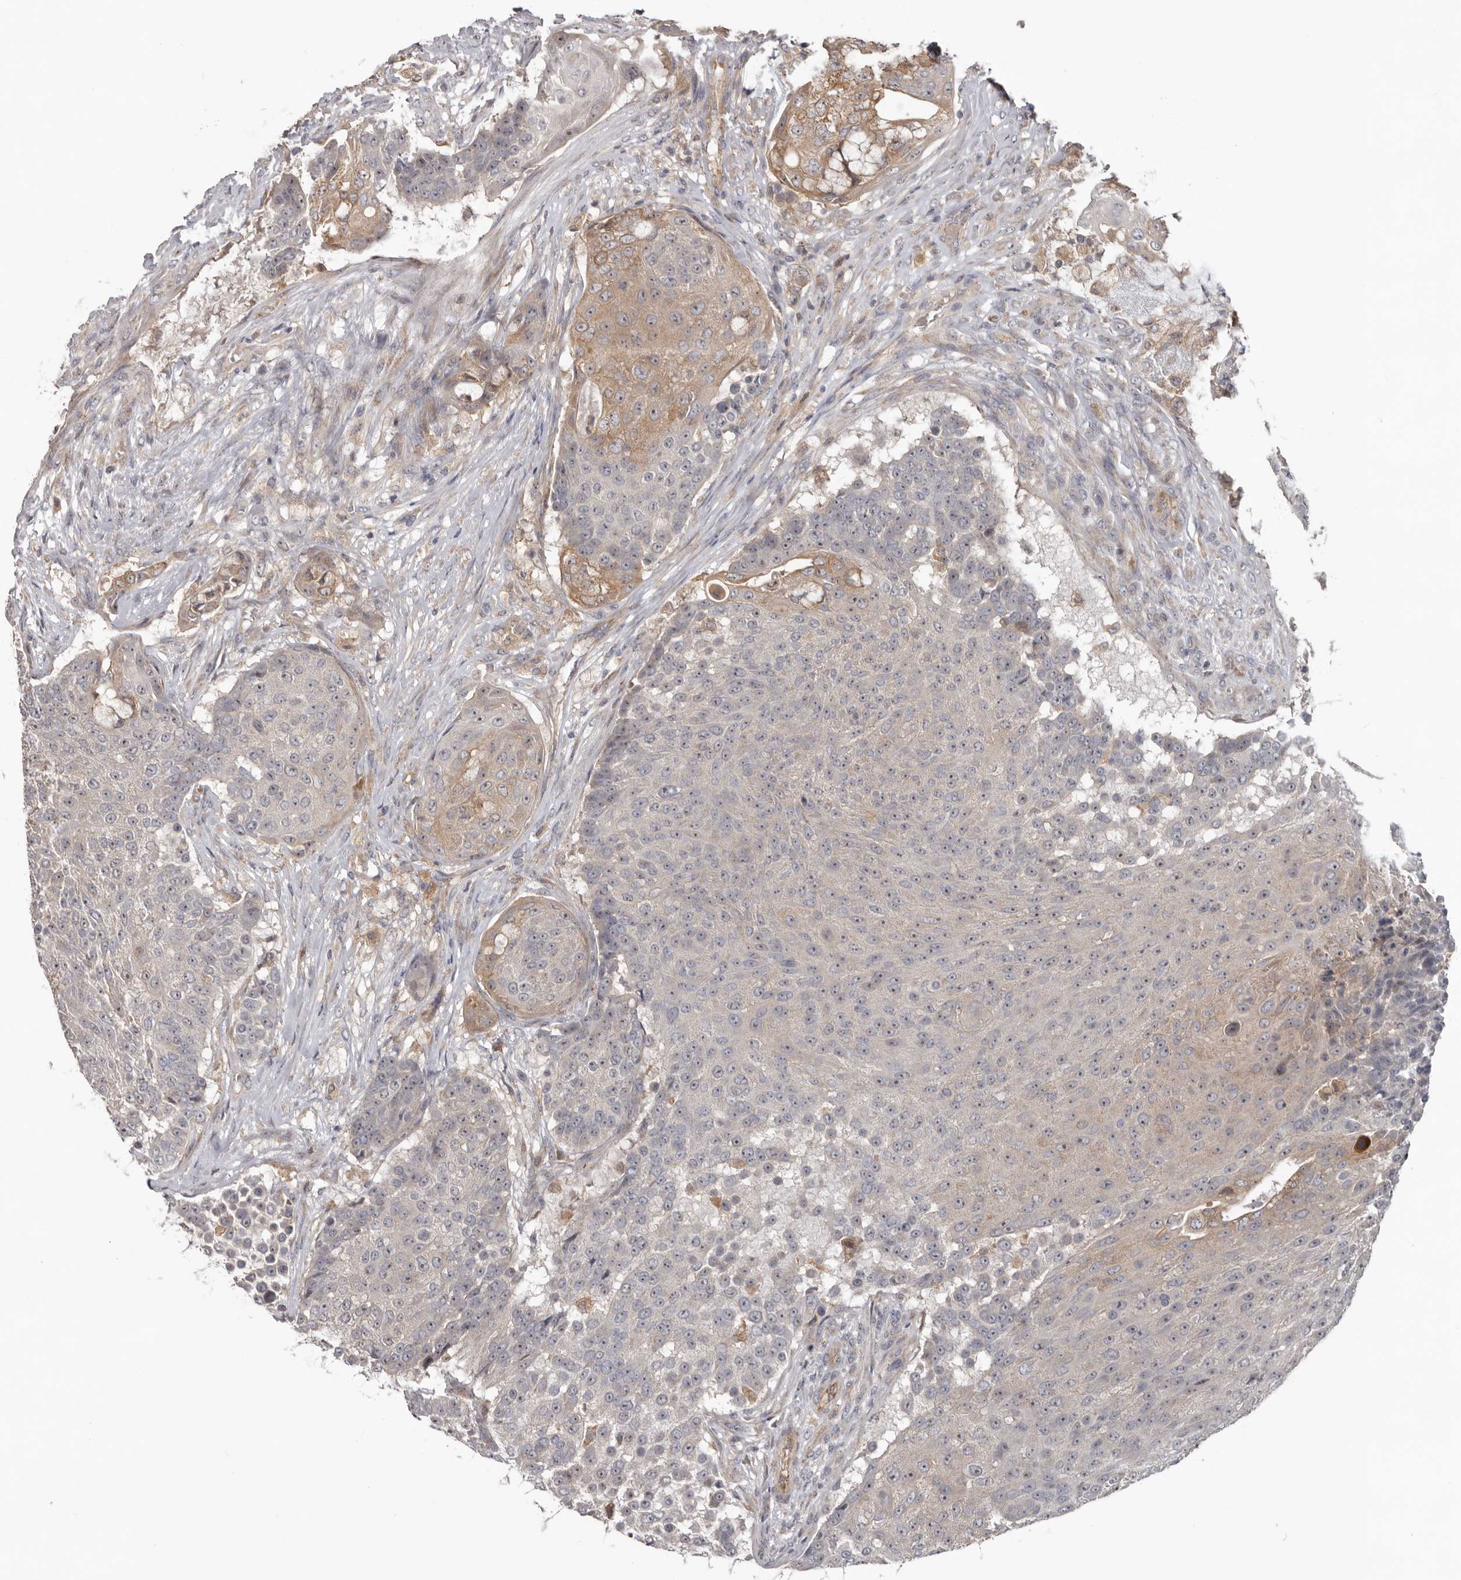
{"staining": {"intensity": "moderate", "quantity": "<25%", "location": "cytoplasmic/membranous,nuclear"}, "tissue": "urothelial cancer", "cell_type": "Tumor cells", "image_type": "cancer", "snomed": [{"axis": "morphology", "description": "Urothelial carcinoma, High grade"}, {"axis": "topography", "description": "Urinary bladder"}], "caption": "Immunohistochemistry (IHC) photomicrograph of neoplastic tissue: urothelial cancer stained using immunohistochemistry demonstrates low levels of moderate protein expression localized specifically in the cytoplasmic/membranous and nuclear of tumor cells, appearing as a cytoplasmic/membranous and nuclear brown color.", "gene": "HINT3", "patient": {"sex": "female", "age": 63}}